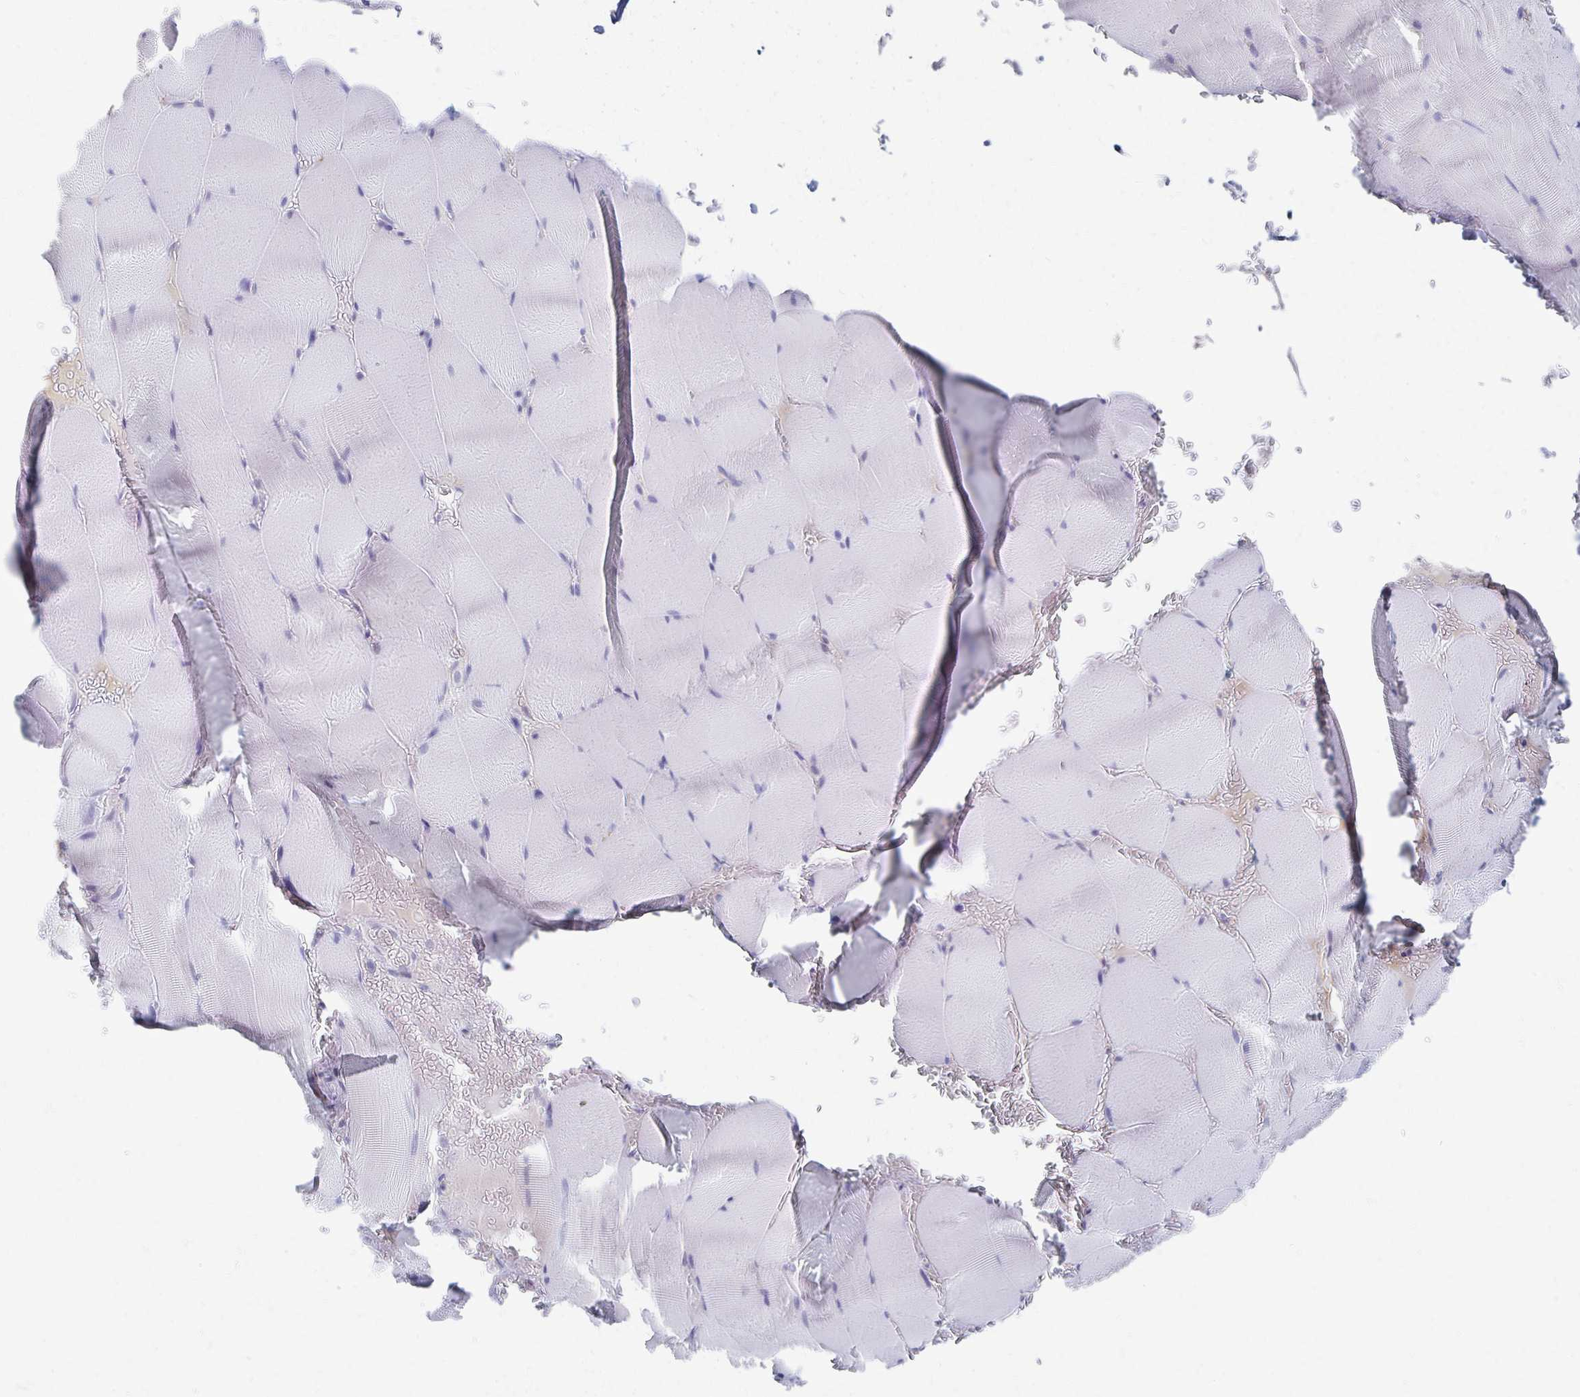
{"staining": {"intensity": "negative", "quantity": "none", "location": "none"}, "tissue": "skeletal muscle", "cell_type": "Myocytes", "image_type": "normal", "snomed": [{"axis": "morphology", "description": "Normal tissue, NOS"}, {"axis": "topography", "description": "Skeletal muscle"}, {"axis": "topography", "description": "Head-Neck"}], "caption": "Immunohistochemistry histopathology image of normal skeletal muscle: skeletal muscle stained with DAB (3,3'-diaminobenzidine) demonstrates no significant protein positivity in myocytes.", "gene": "PRR20A", "patient": {"sex": "male", "age": 66}}